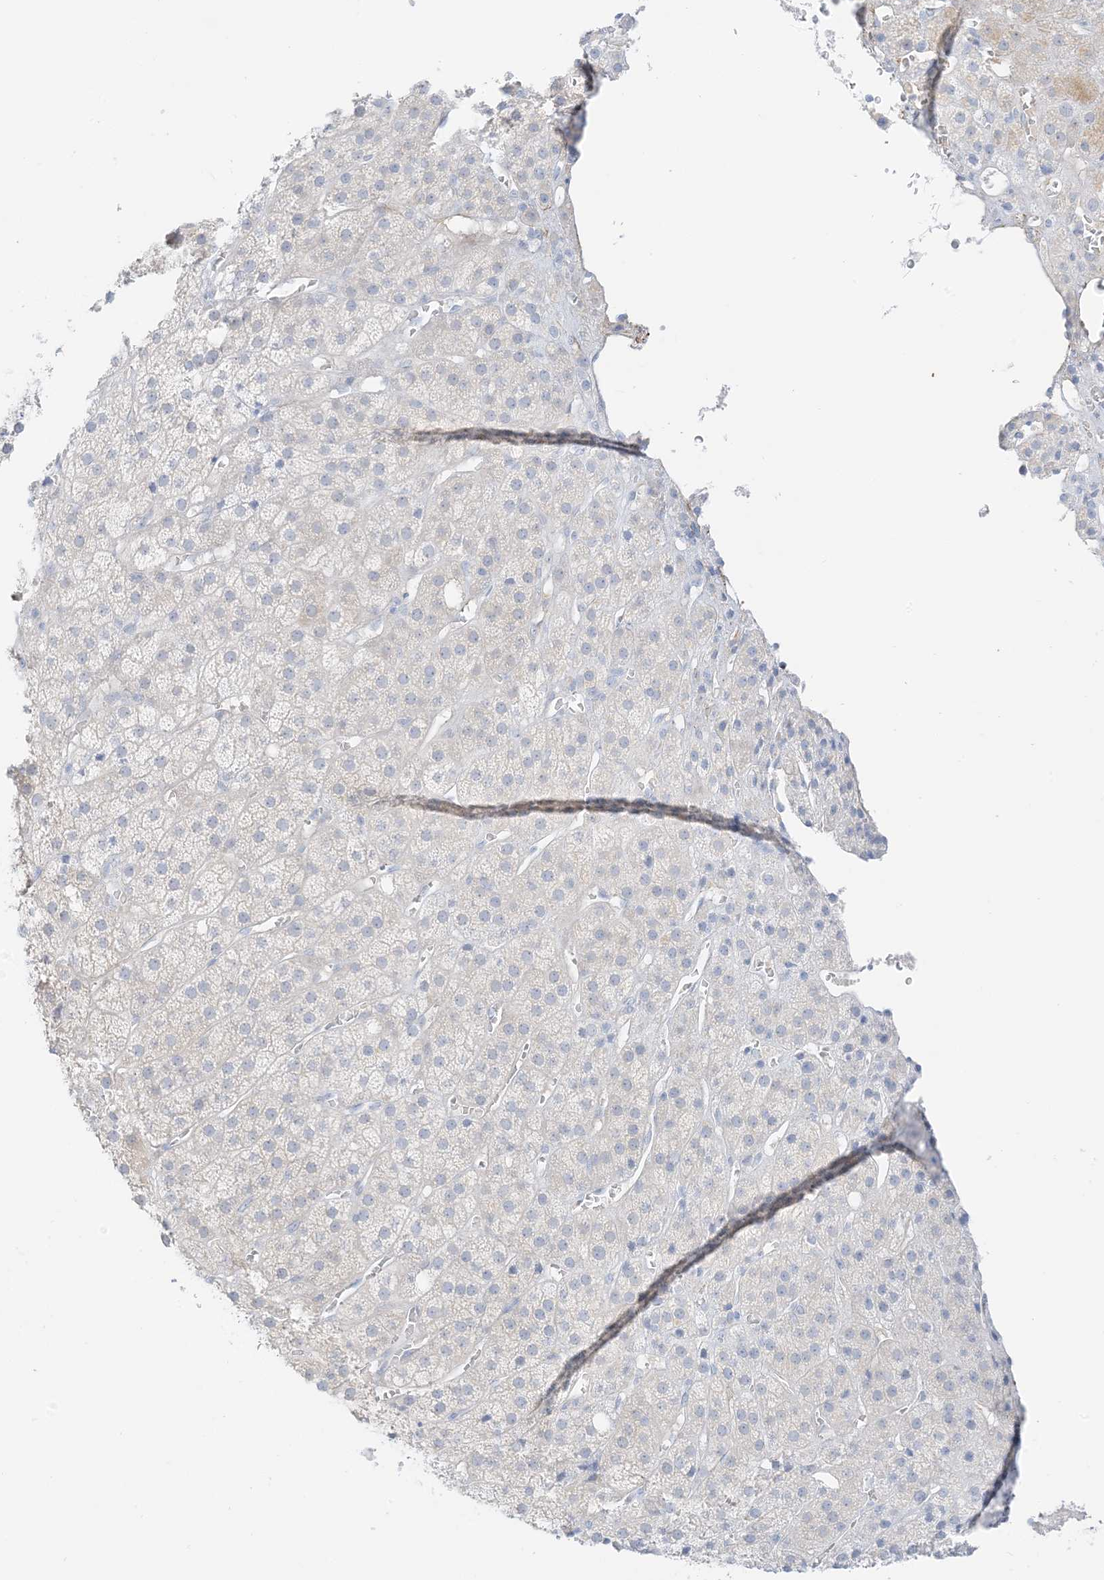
{"staining": {"intensity": "weak", "quantity": "<25%", "location": "cytoplasmic/membranous"}, "tissue": "adrenal gland", "cell_type": "Glandular cells", "image_type": "normal", "snomed": [{"axis": "morphology", "description": "Normal tissue, NOS"}, {"axis": "topography", "description": "Adrenal gland"}], "caption": "Micrograph shows no significant protein staining in glandular cells of benign adrenal gland.", "gene": "SLC22A13", "patient": {"sex": "female", "age": 57}}